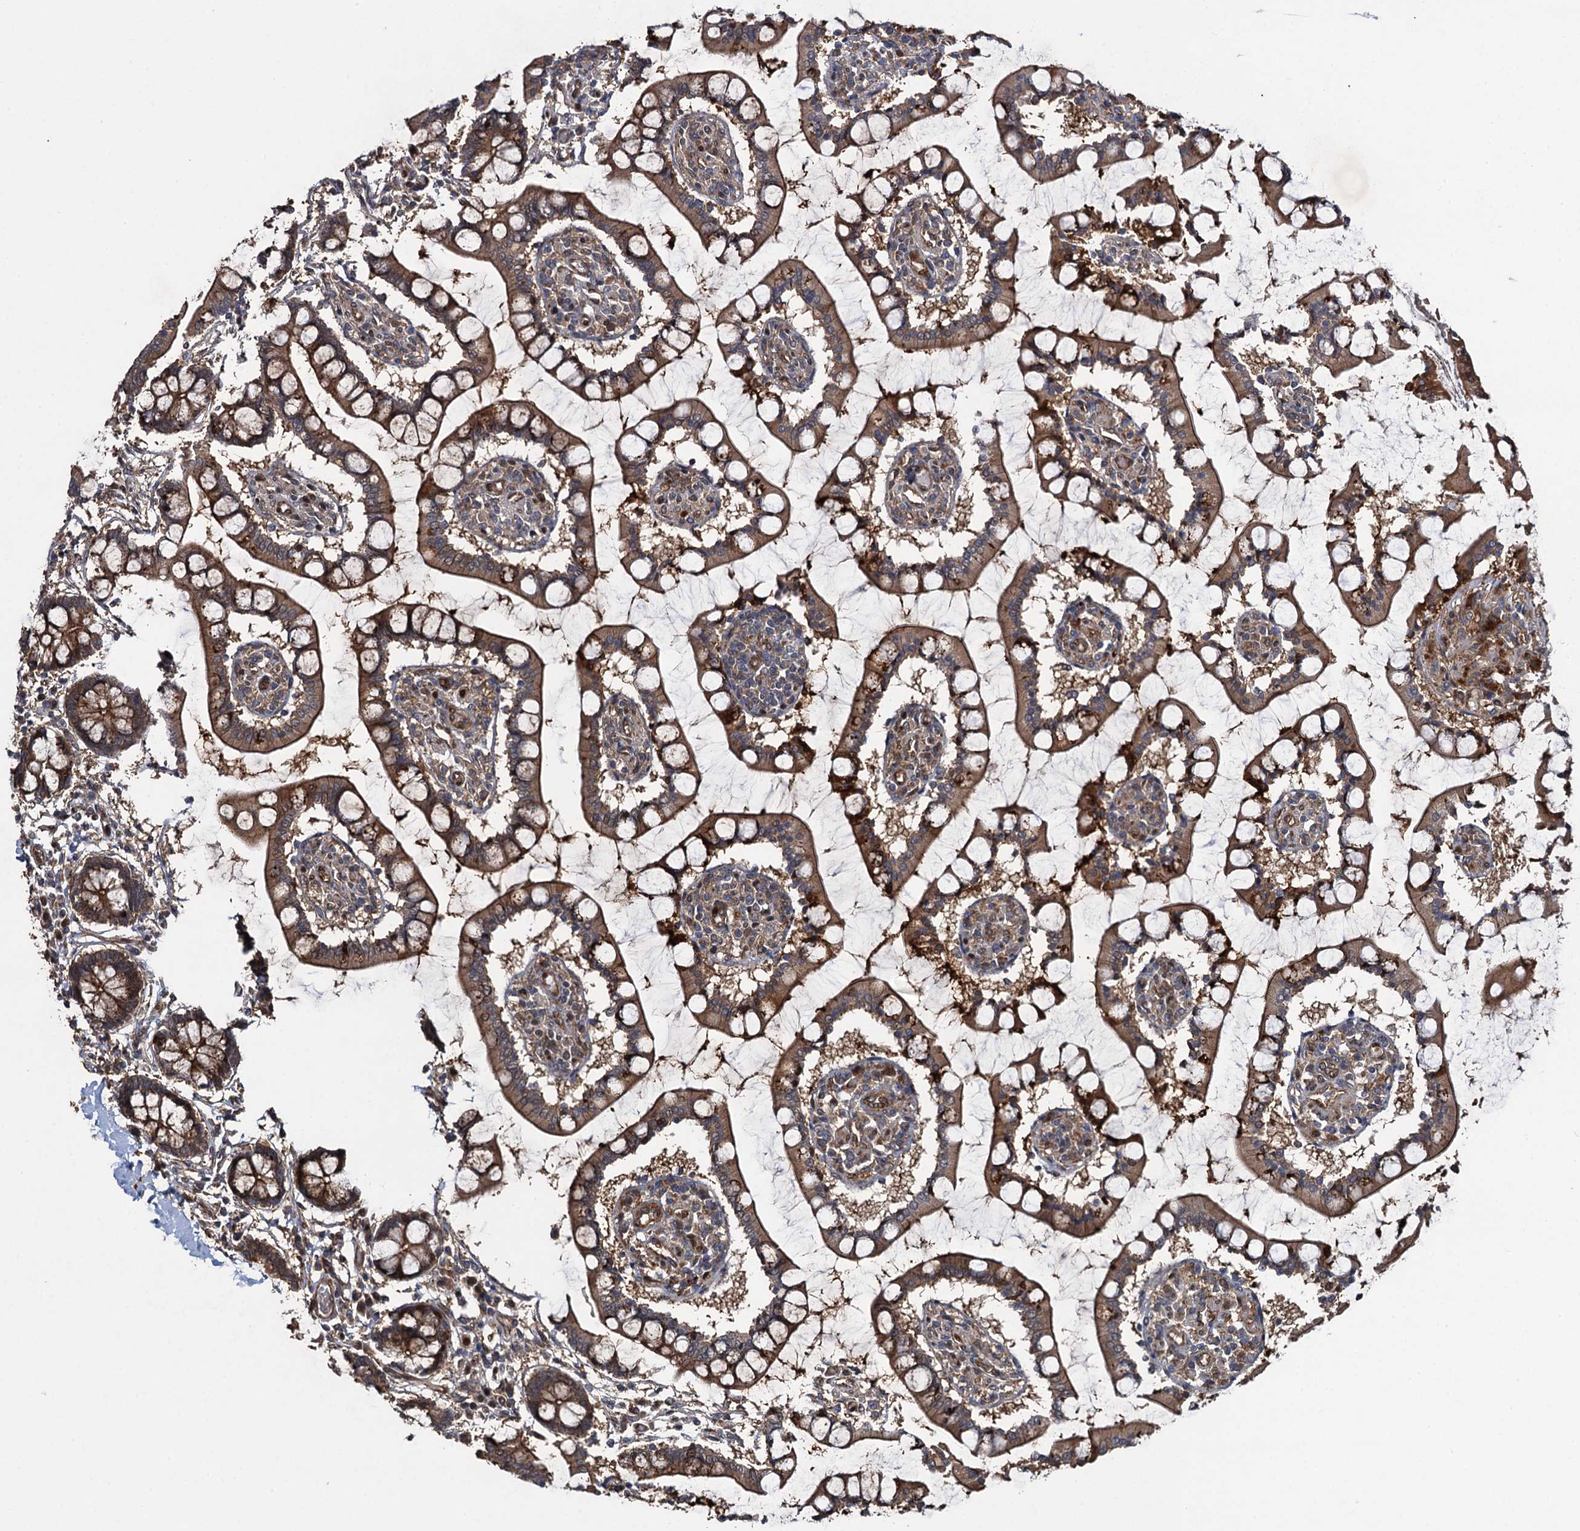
{"staining": {"intensity": "strong", "quantity": ">75%", "location": "cytoplasmic/membranous"}, "tissue": "small intestine", "cell_type": "Glandular cells", "image_type": "normal", "snomed": [{"axis": "morphology", "description": "Normal tissue, NOS"}, {"axis": "topography", "description": "Small intestine"}], "caption": "An immunohistochemistry photomicrograph of unremarkable tissue is shown. Protein staining in brown highlights strong cytoplasmic/membranous positivity in small intestine within glandular cells.", "gene": "RHOBTB1", "patient": {"sex": "male", "age": 52}}